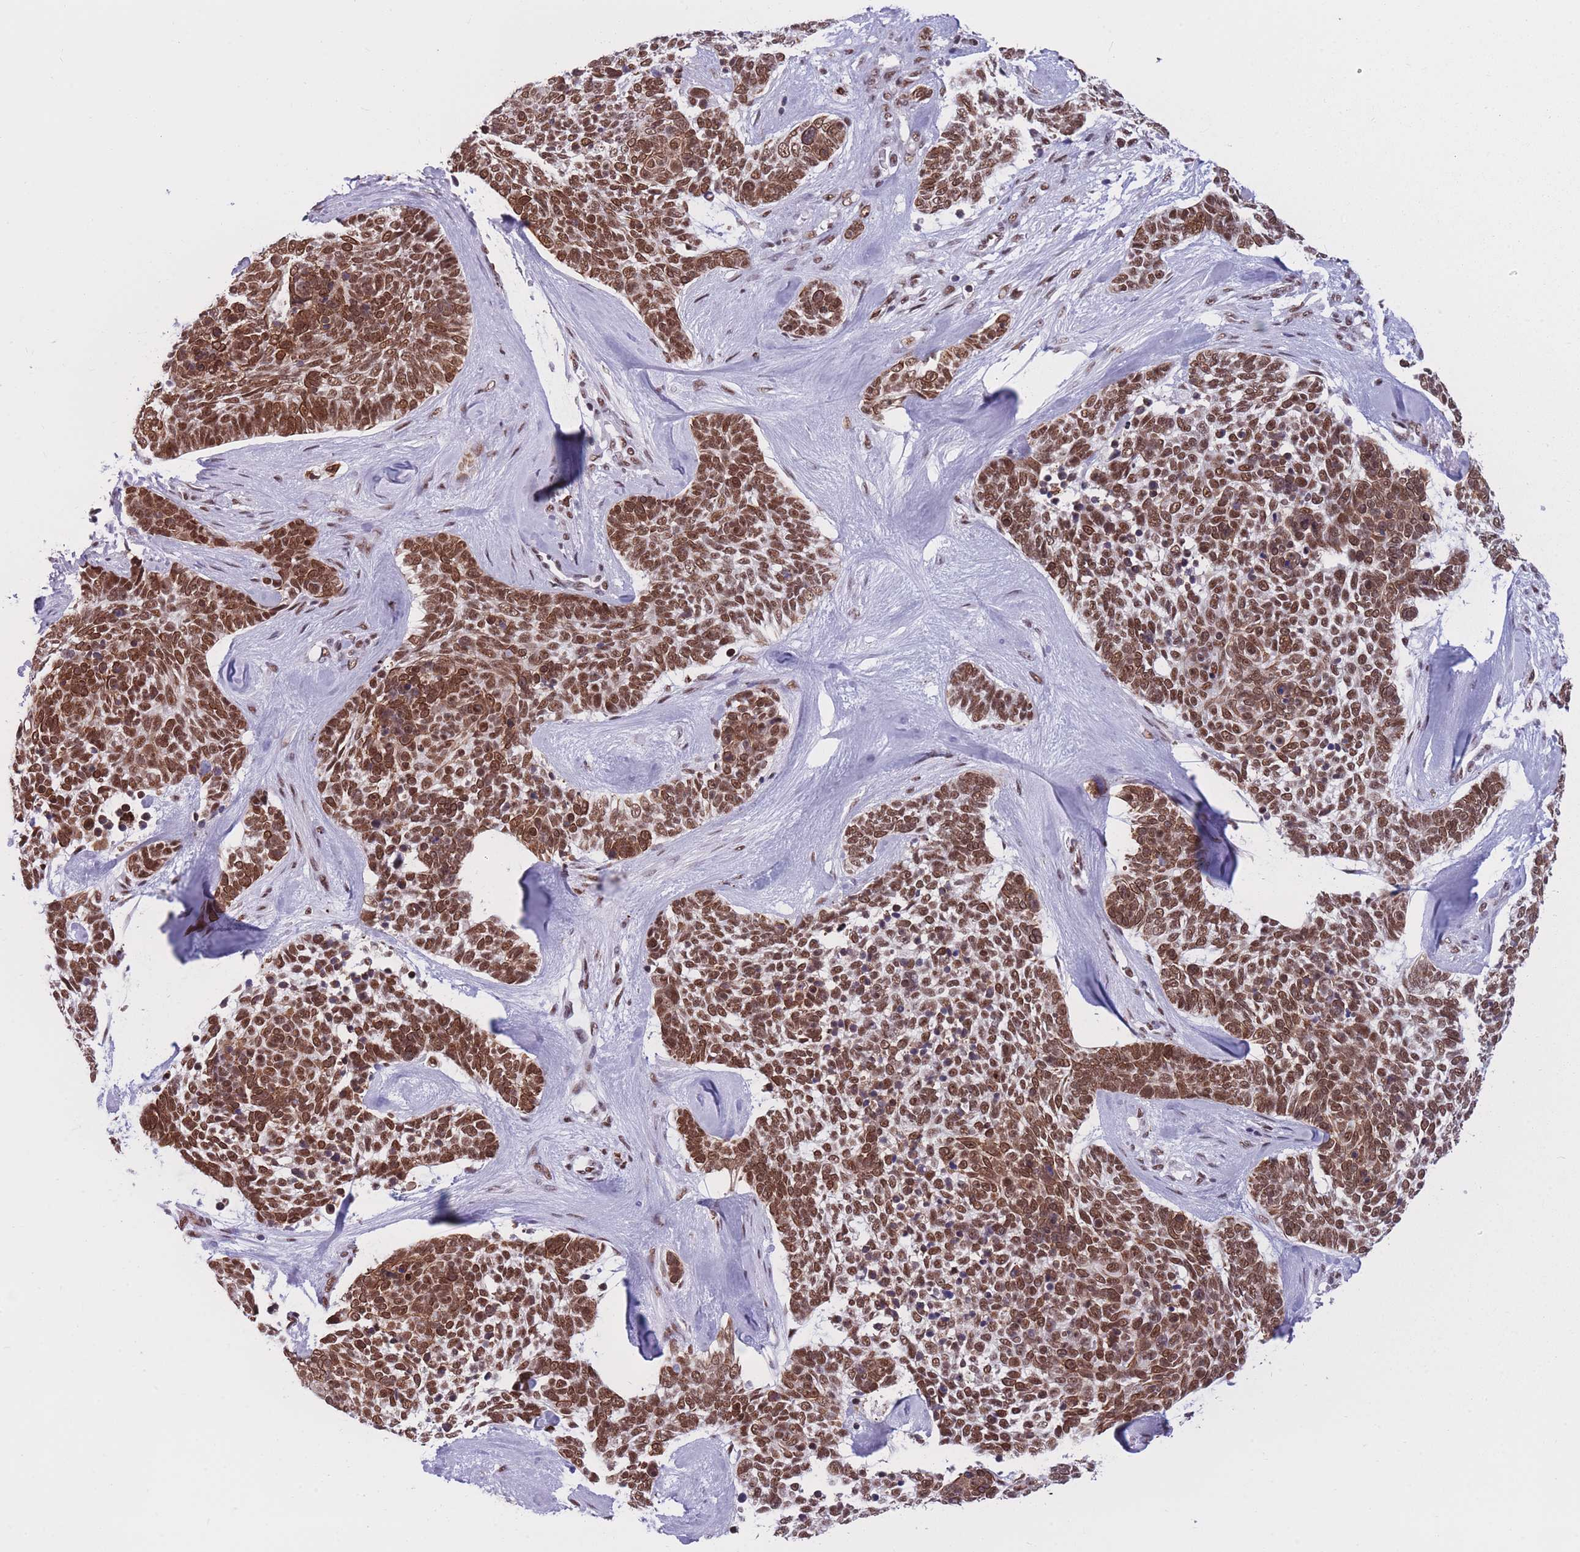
{"staining": {"intensity": "strong", "quantity": ">75%", "location": "cytoplasmic/membranous,nuclear"}, "tissue": "skin cancer", "cell_type": "Tumor cells", "image_type": "cancer", "snomed": [{"axis": "morphology", "description": "Basal cell carcinoma"}, {"axis": "topography", "description": "Skin"}], "caption": "Immunohistochemical staining of skin cancer demonstrates strong cytoplasmic/membranous and nuclear protein positivity in about >75% of tumor cells.", "gene": "PRPF19", "patient": {"sex": "female", "age": 81}}